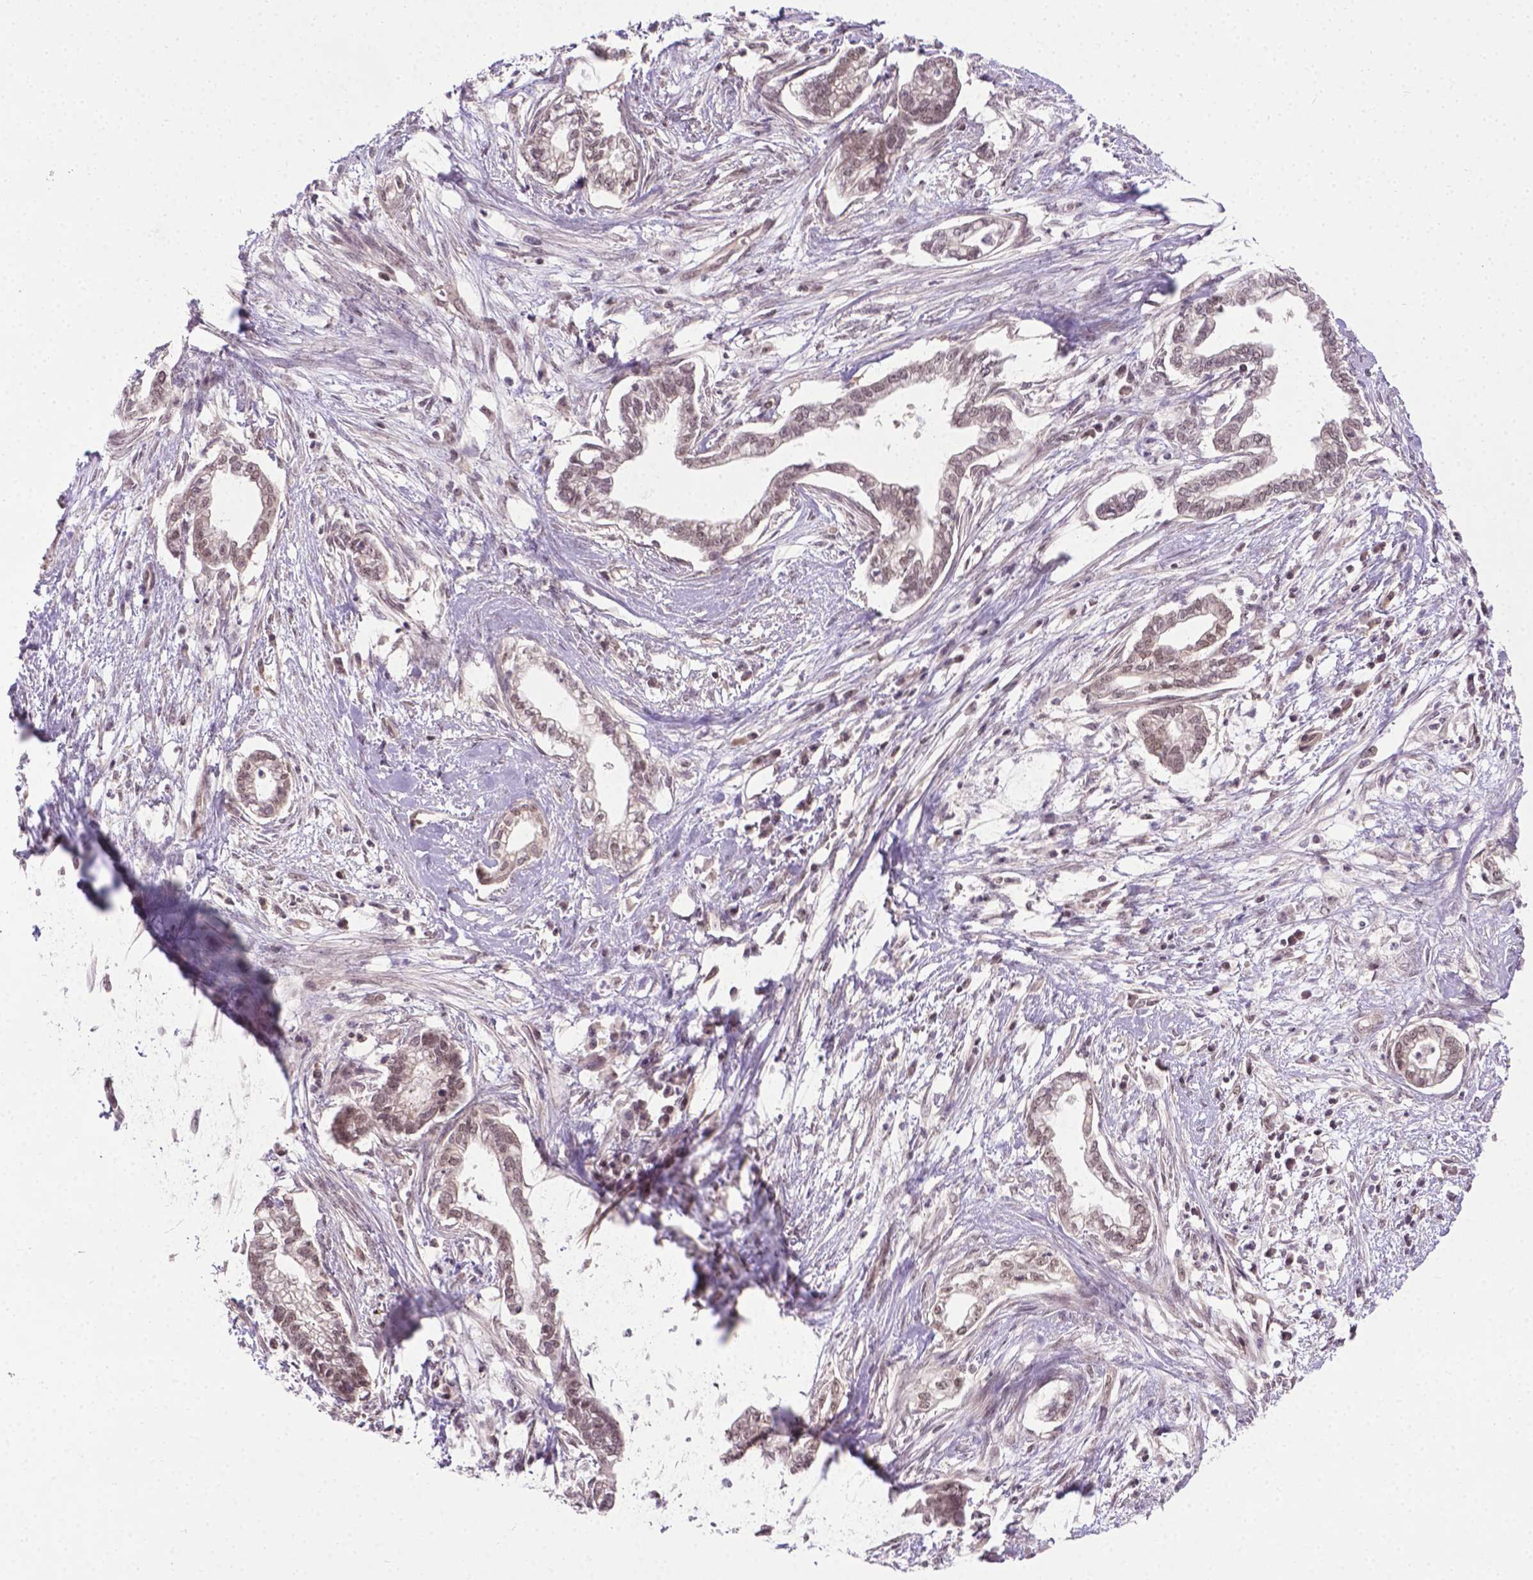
{"staining": {"intensity": "weak", "quantity": "25%-75%", "location": "nuclear"}, "tissue": "cervical cancer", "cell_type": "Tumor cells", "image_type": "cancer", "snomed": [{"axis": "morphology", "description": "Adenocarcinoma, NOS"}, {"axis": "topography", "description": "Cervix"}], "caption": "Cervical adenocarcinoma stained for a protein displays weak nuclear positivity in tumor cells.", "gene": "ANKRD54", "patient": {"sex": "female", "age": 62}}